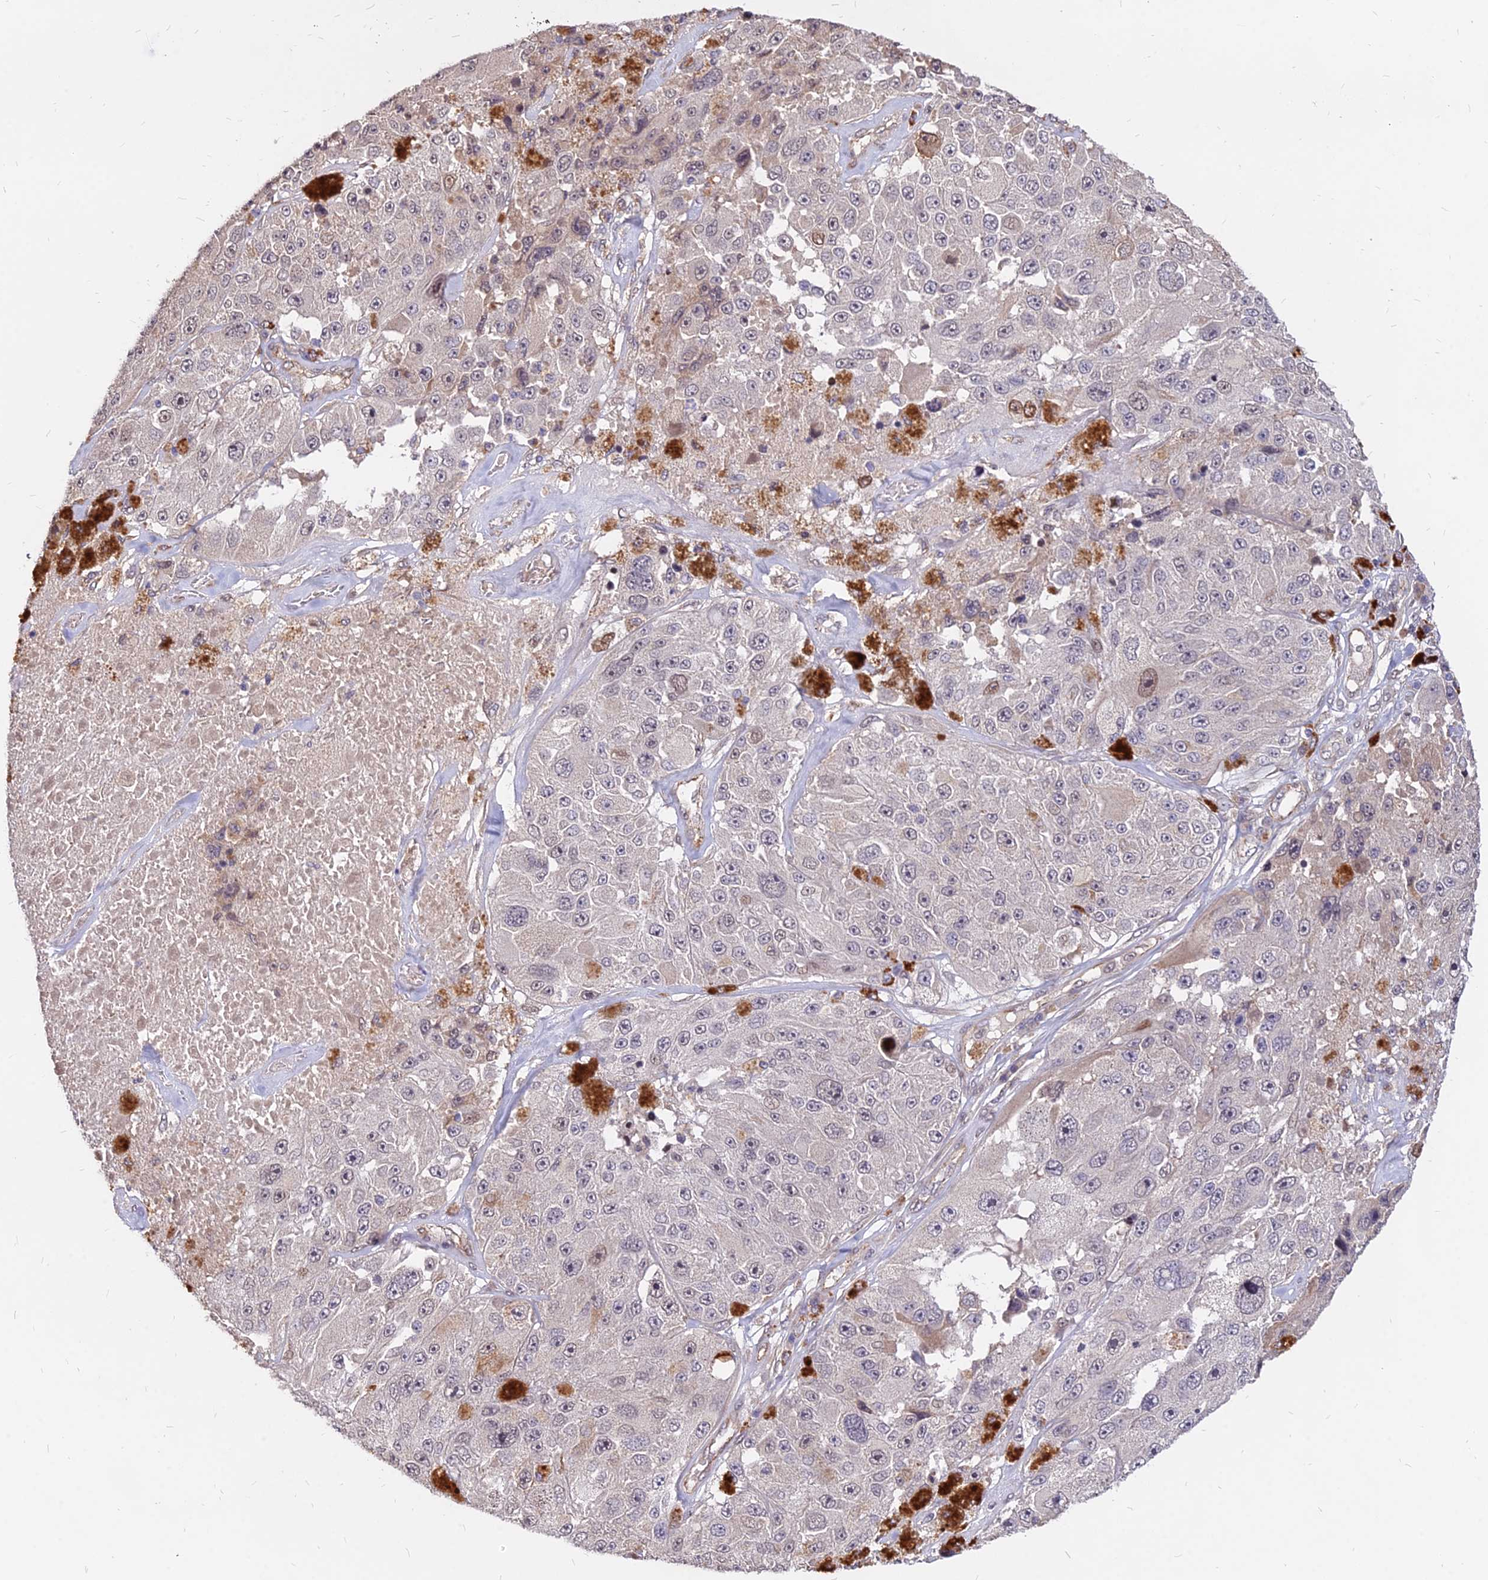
{"staining": {"intensity": "negative", "quantity": "none", "location": "none"}, "tissue": "melanoma", "cell_type": "Tumor cells", "image_type": "cancer", "snomed": [{"axis": "morphology", "description": "Malignant melanoma, Metastatic site"}, {"axis": "topography", "description": "Lymph node"}], "caption": "This is an IHC photomicrograph of human malignant melanoma (metastatic site). There is no expression in tumor cells.", "gene": "C11orf68", "patient": {"sex": "male", "age": 62}}